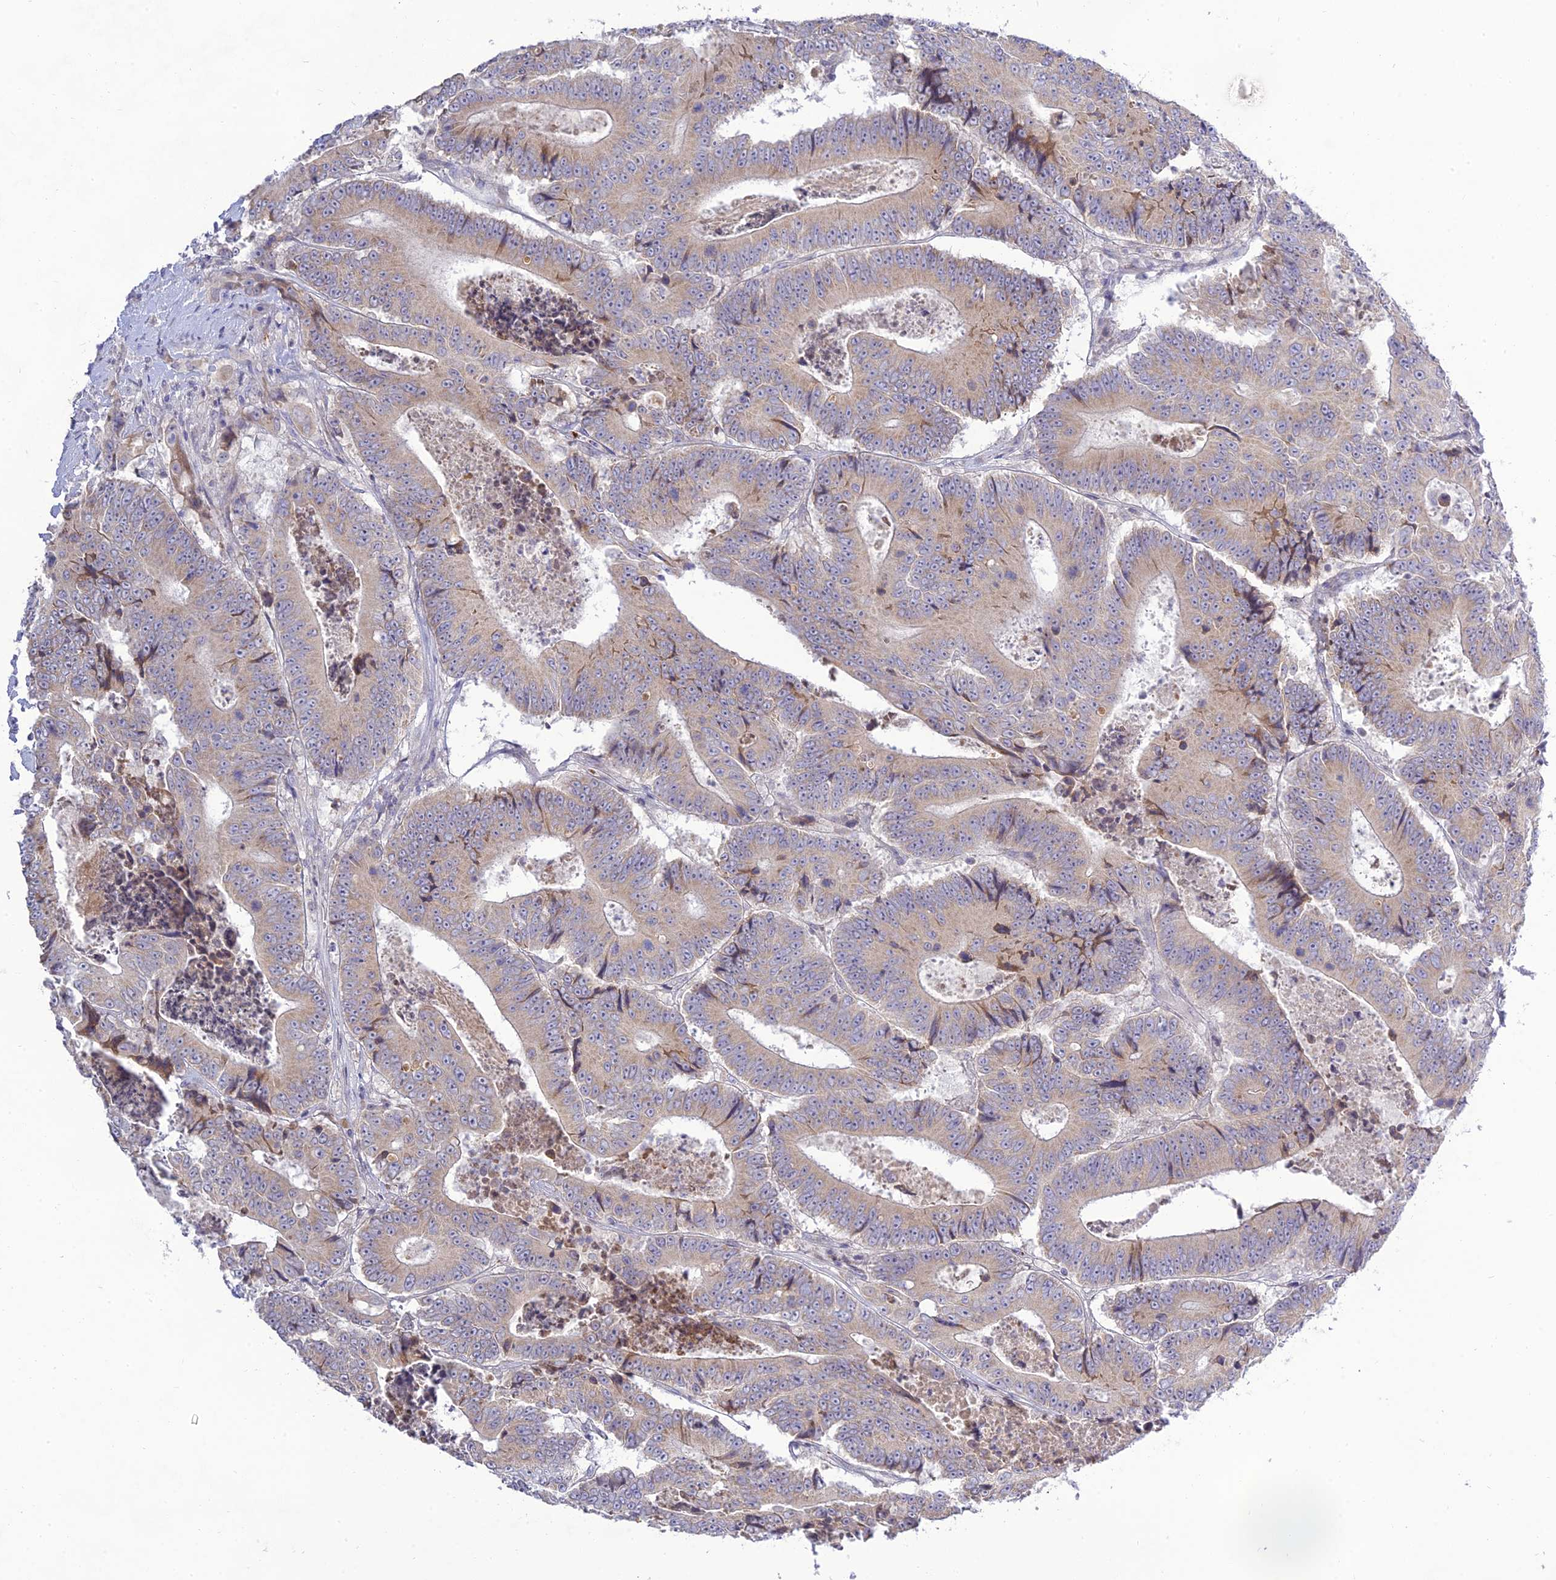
{"staining": {"intensity": "weak", "quantity": "25%-75%", "location": "cytoplasmic/membranous"}, "tissue": "colorectal cancer", "cell_type": "Tumor cells", "image_type": "cancer", "snomed": [{"axis": "morphology", "description": "Adenocarcinoma, NOS"}, {"axis": "topography", "description": "Colon"}], "caption": "Adenocarcinoma (colorectal) tissue reveals weak cytoplasmic/membranous staining in about 25%-75% of tumor cells", "gene": "TMEM40", "patient": {"sex": "male", "age": 83}}